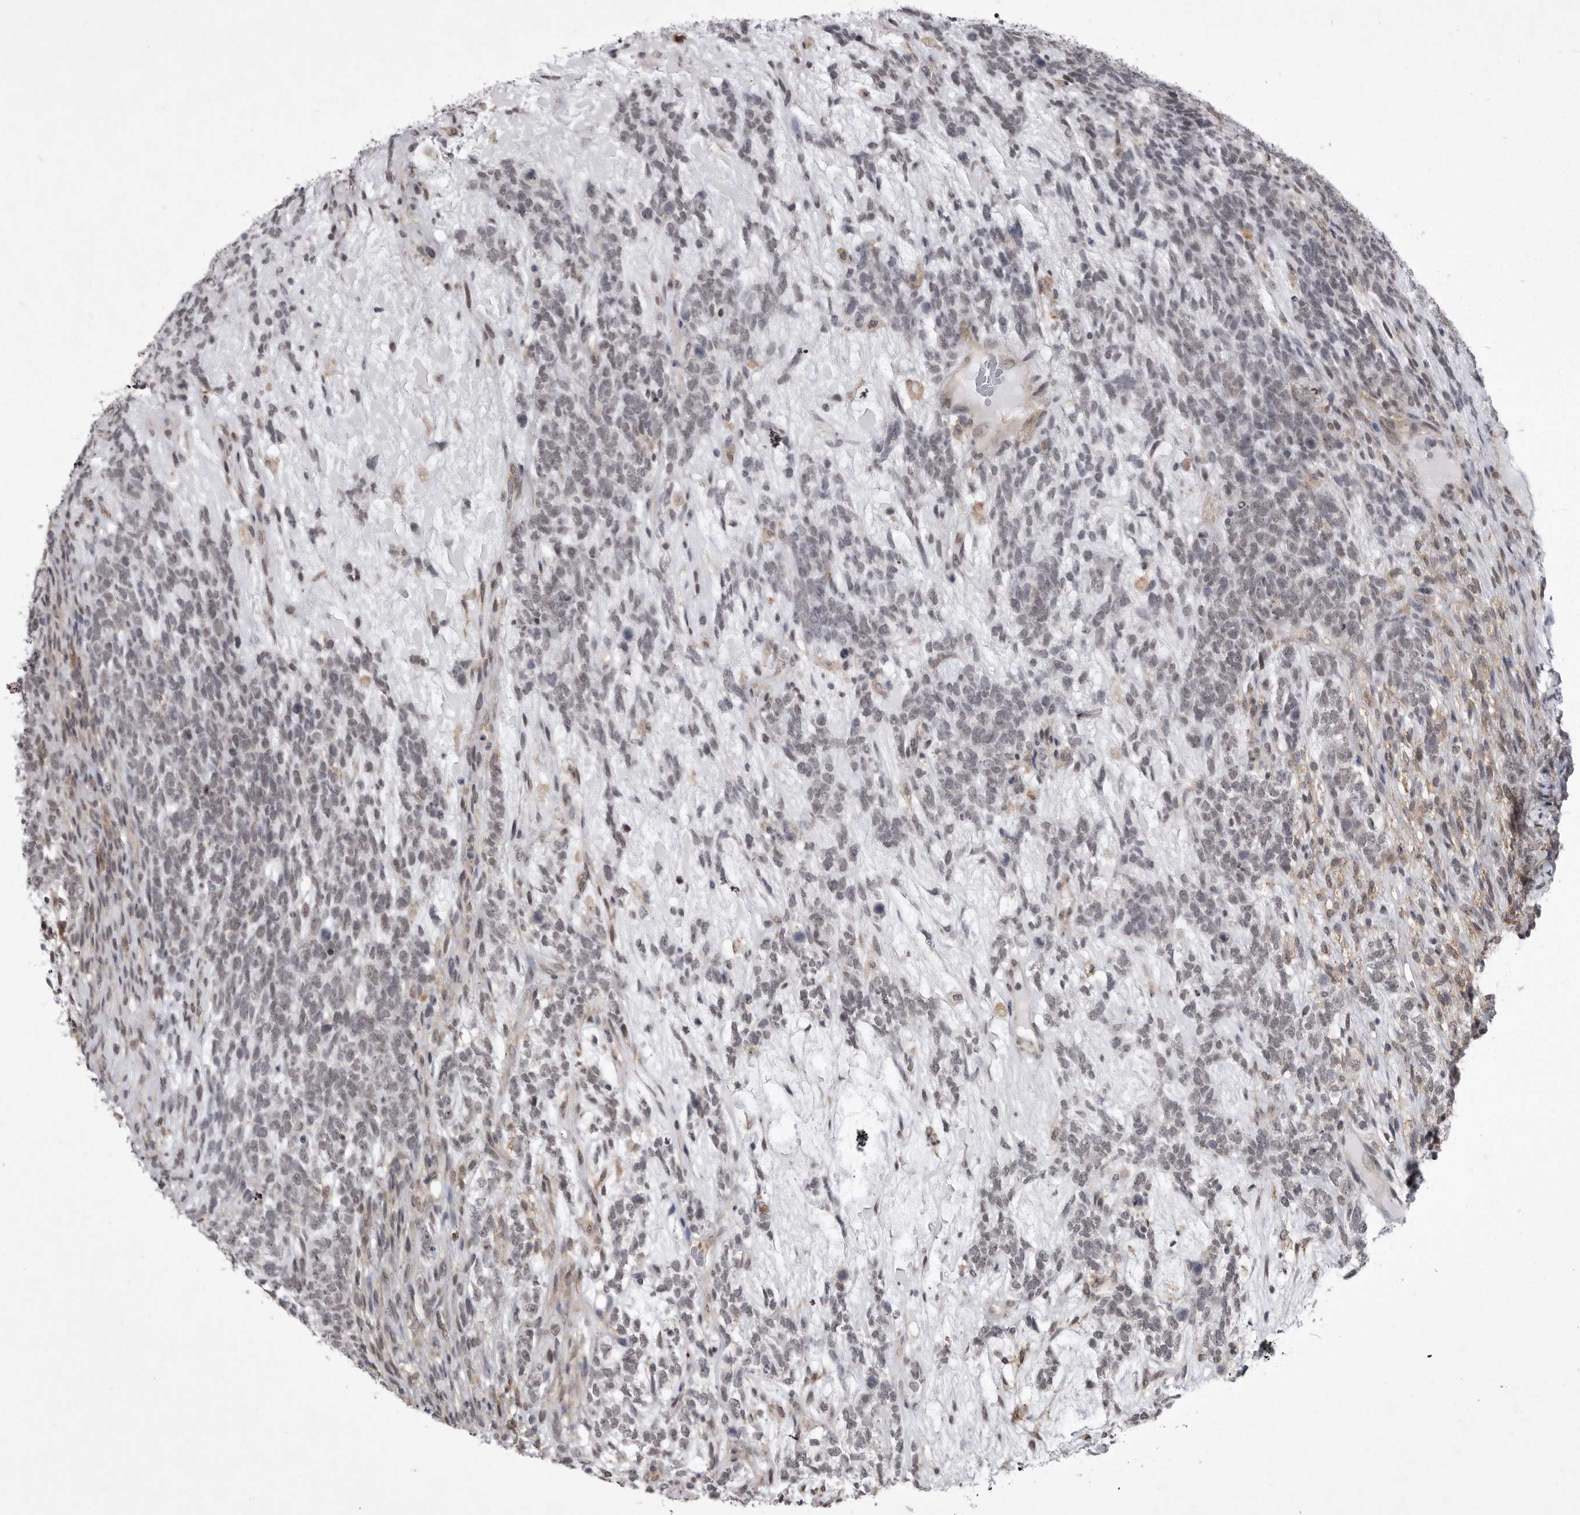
{"staining": {"intensity": "weak", "quantity": "<25%", "location": "nuclear"}, "tissue": "testis cancer", "cell_type": "Tumor cells", "image_type": "cancer", "snomed": [{"axis": "morphology", "description": "Seminoma, NOS"}, {"axis": "morphology", "description": "Carcinoma, Embryonal, NOS"}, {"axis": "topography", "description": "Testis"}], "caption": "High power microscopy histopathology image of an immunohistochemistry photomicrograph of testis cancer, revealing no significant expression in tumor cells.", "gene": "ABL1", "patient": {"sex": "male", "age": 28}}